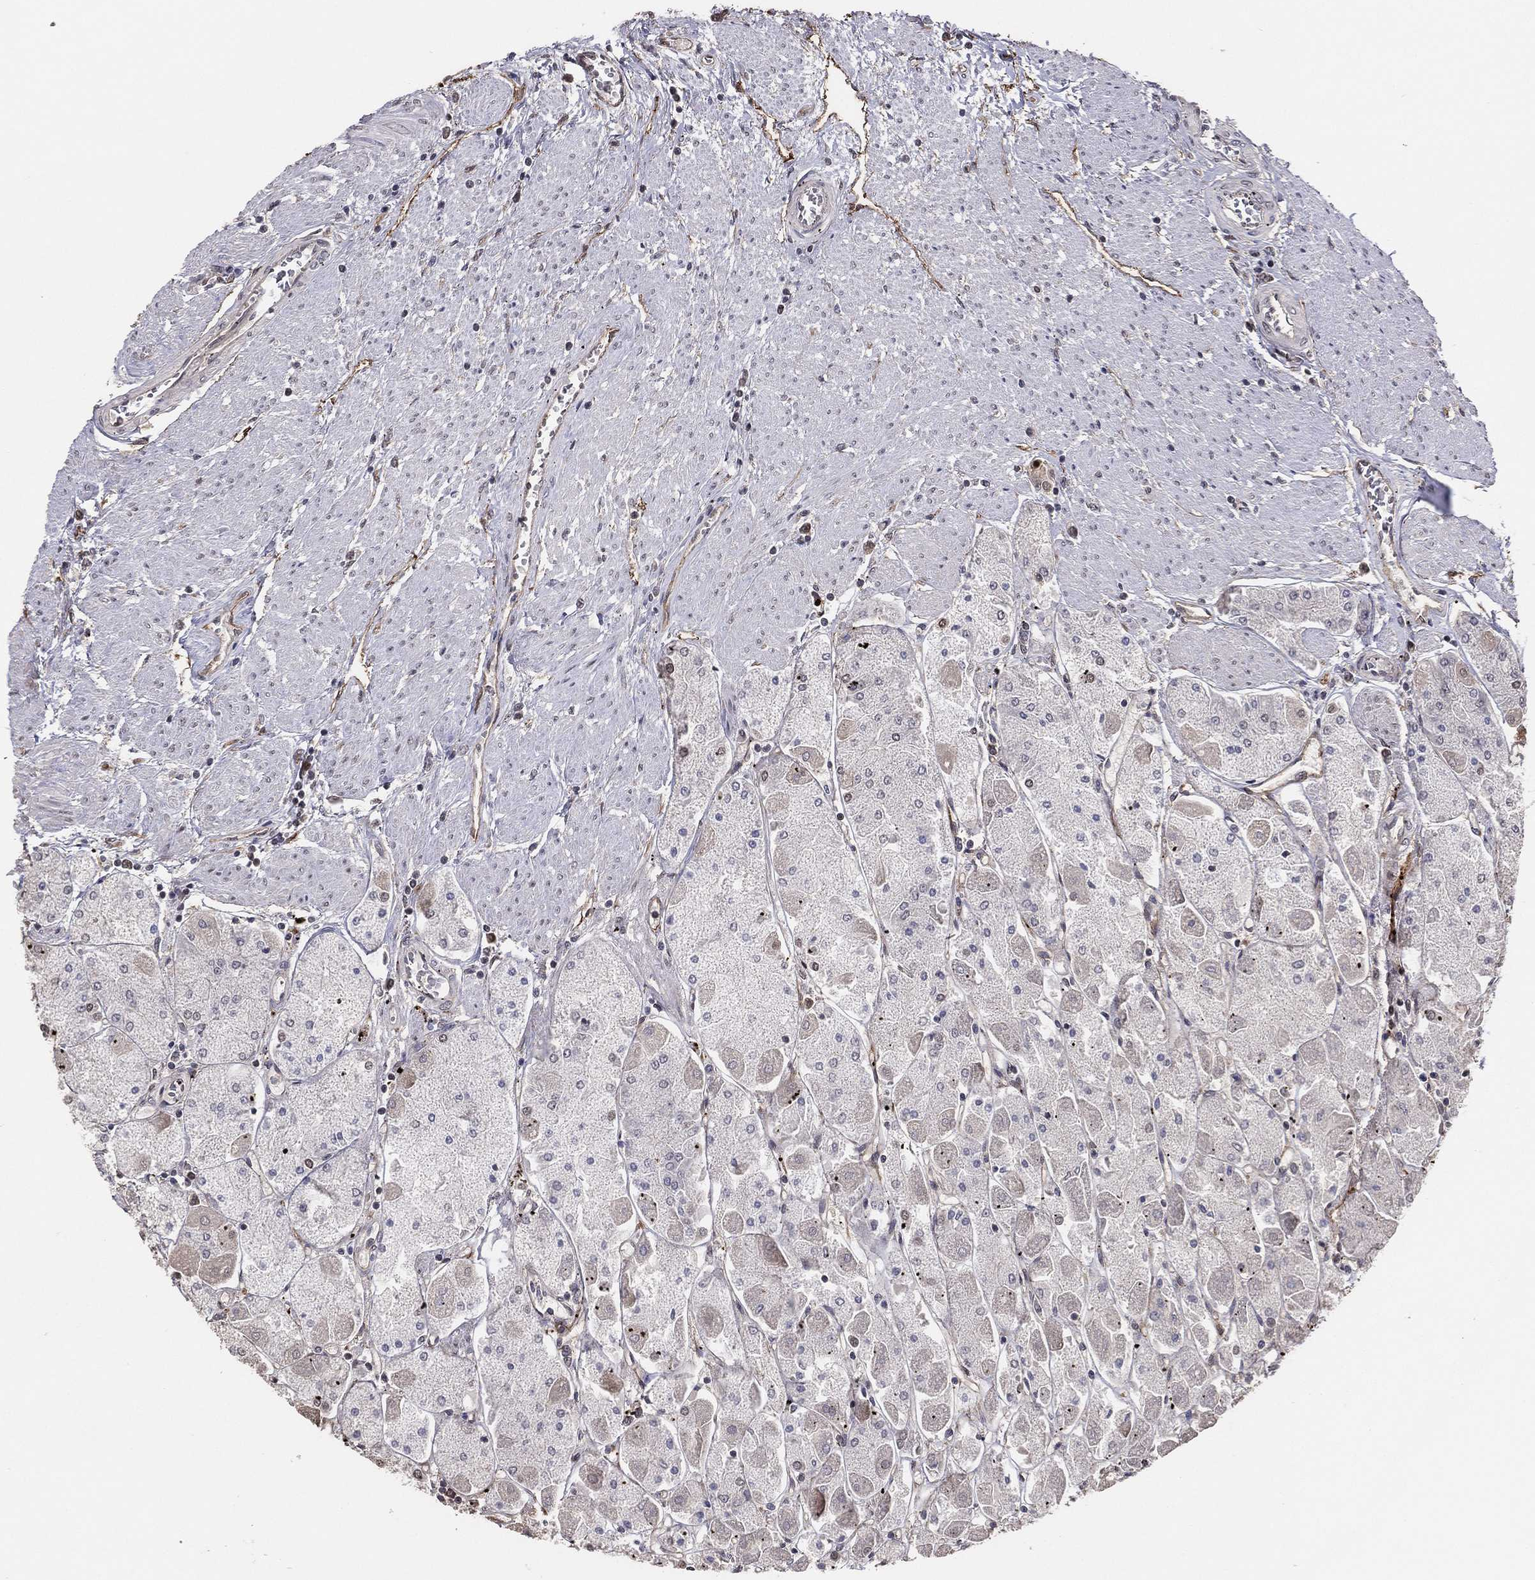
{"staining": {"intensity": "strong", "quantity": "25%-75%", "location": "nuclear"}, "tissue": "stomach", "cell_type": "Glandular cells", "image_type": "normal", "snomed": [{"axis": "morphology", "description": "Normal tissue, NOS"}, {"axis": "topography", "description": "Stomach"}], "caption": "This micrograph displays normal stomach stained with immunohistochemistry (IHC) to label a protein in brown. The nuclear of glandular cells show strong positivity for the protein. Nuclei are counter-stained blue.", "gene": "GPALPP1", "patient": {"sex": "male", "age": 70}}